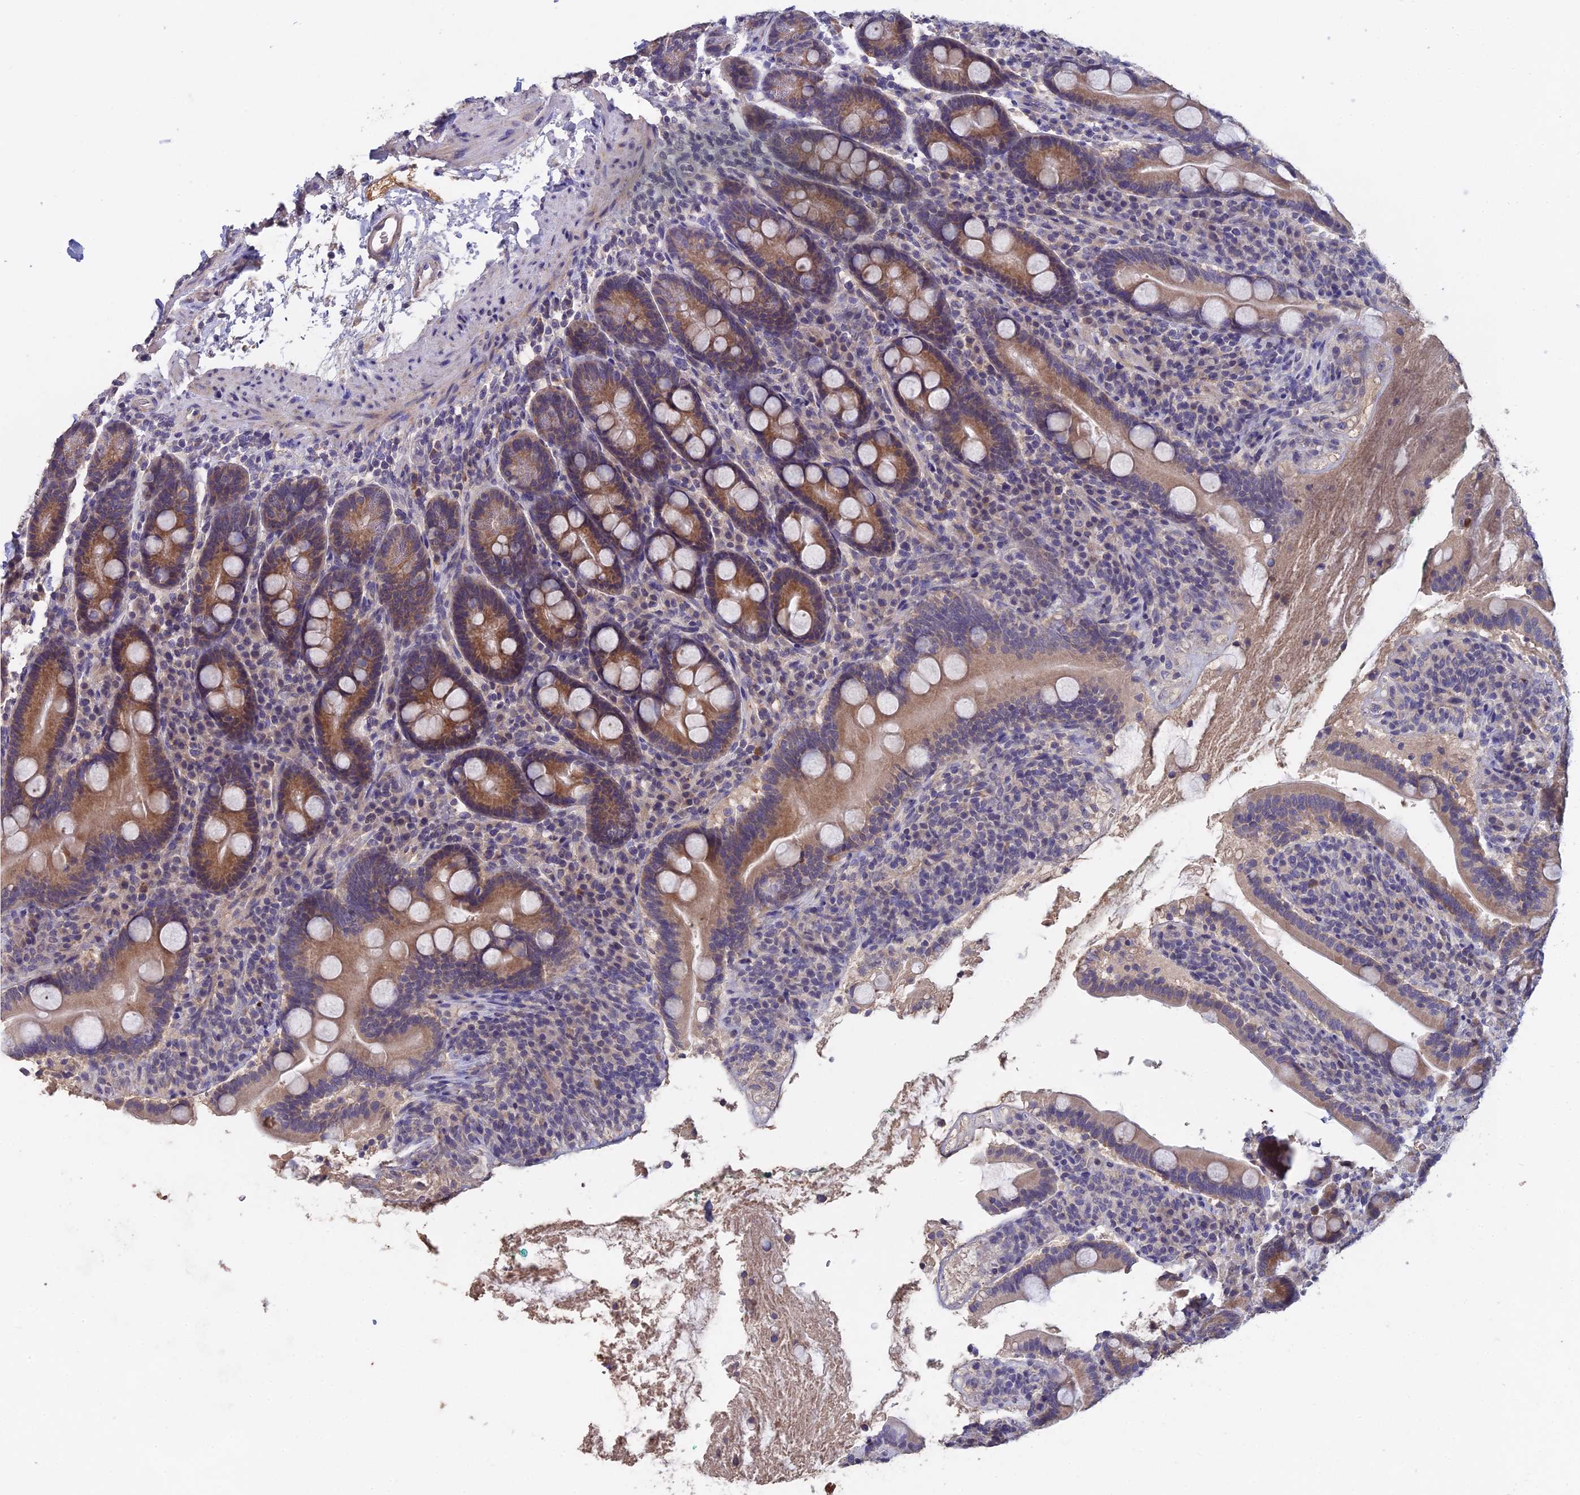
{"staining": {"intensity": "moderate", "quantity": ">75%", "location": "cytoplasmic/membranous"}, "tissue": "duodenum", "cell_type": "Glandular cells", "image_type": "normal", "snomed": [{"axis": "morphology", "description": "Normal tissue, NOS"}, {"axis": "topography", "description": "Duodenum"}], "caption": "An image showing moderate cytoplasmic/membranous positivity in about >75% of glandular cells in unremarkable duodenum, as visualized by brown immunohistochemical staining.", "gene": "SLC39A13", "patient": {"sex": "male", "age": 35}}